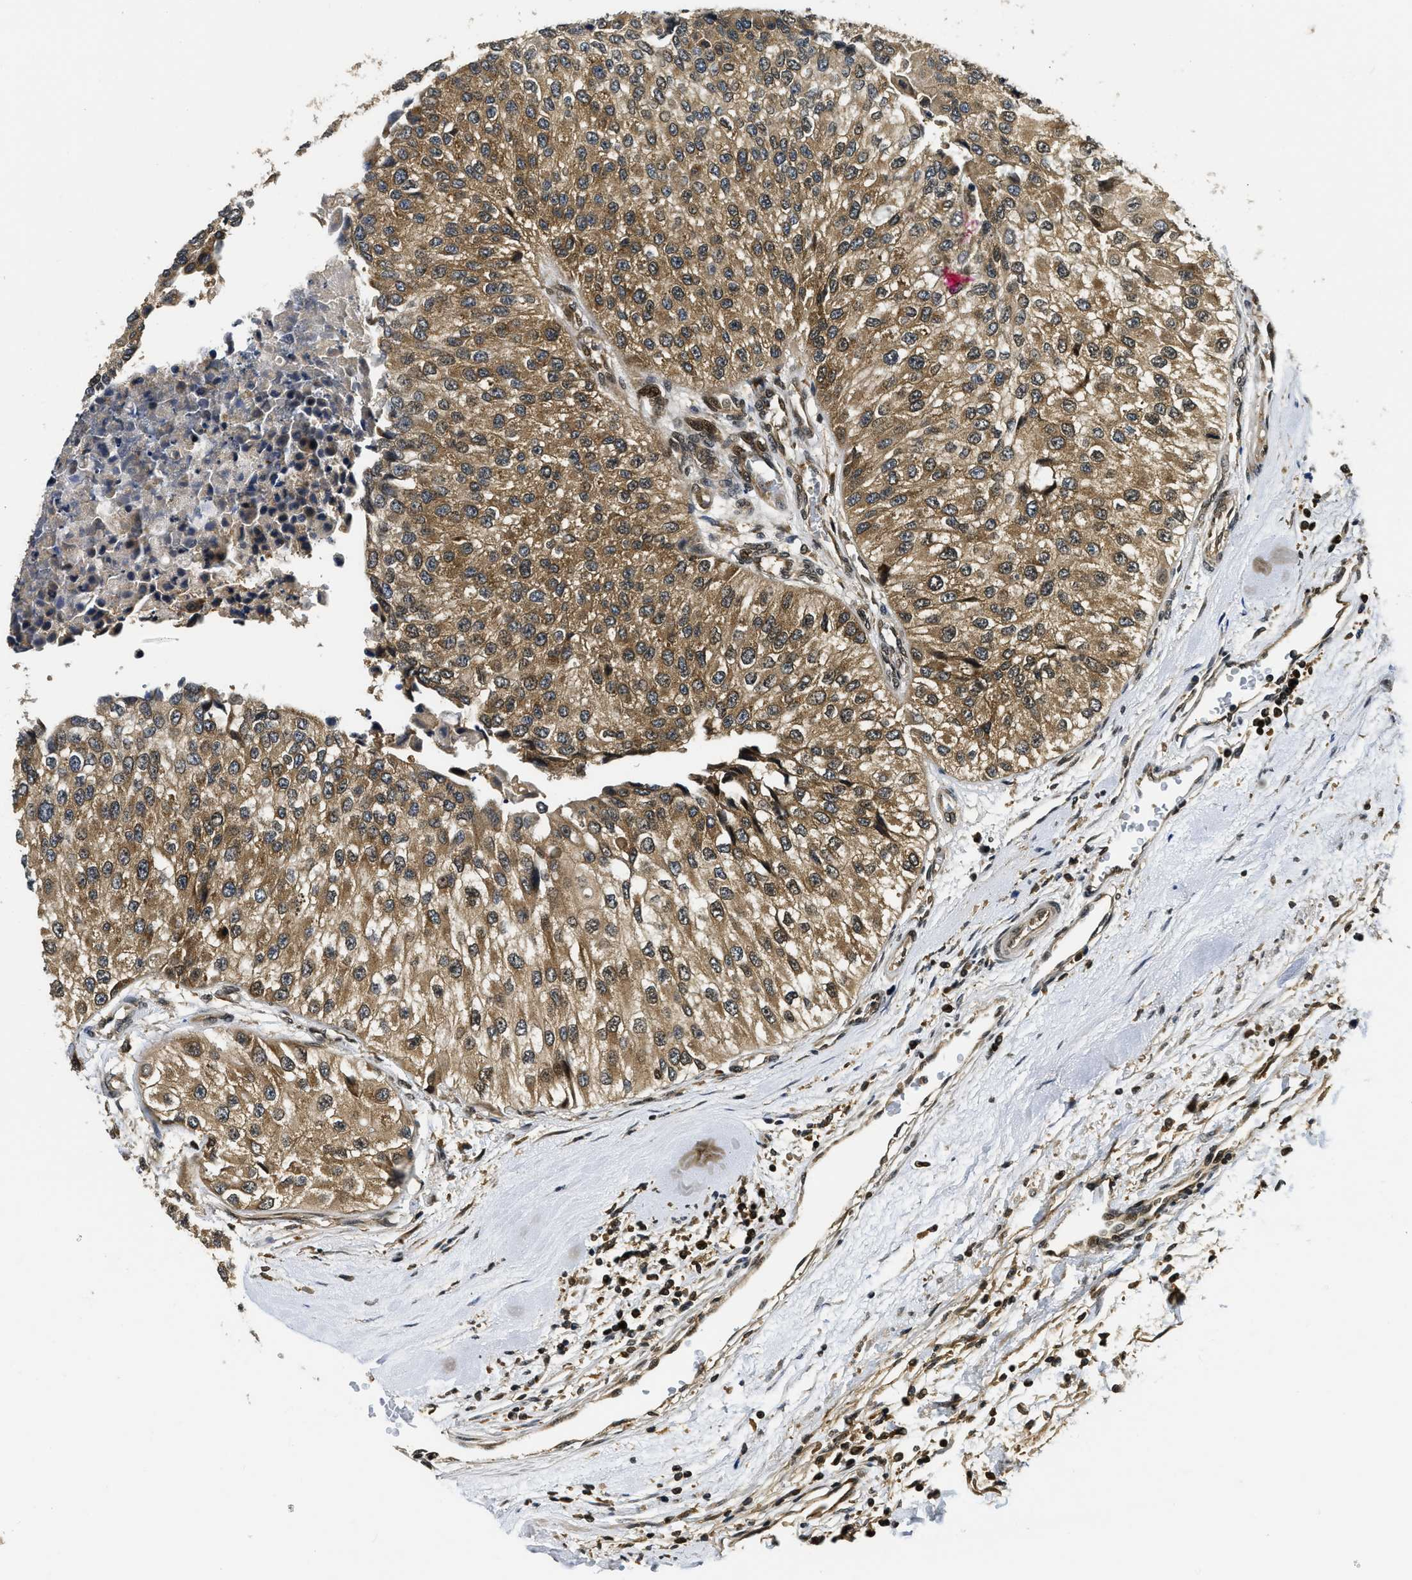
{"staining": {"intensity": "moderate", "quantity": ">75%", "location": "cytoplasmic/membranous"}, "tissue": "urothelial cancer", "cell_type": "Tumor cells", "image_type": "cancer", "snomed": [{"axis": "morphology", "description": "Urothelial carcinoma, High grade"}, {"axis": "topography", "description": "Kidney"}, {"axis": "topography", "description": "Urinary bladder"}], "caption": "About >75% of tumor cells in urothelial cancer display moderate cytoplasmic/membranous protein positivity as visualized by brown immunohistochemical staining.", "gene": "ADSL", "patient": {"sex": "male", "age": 77}}